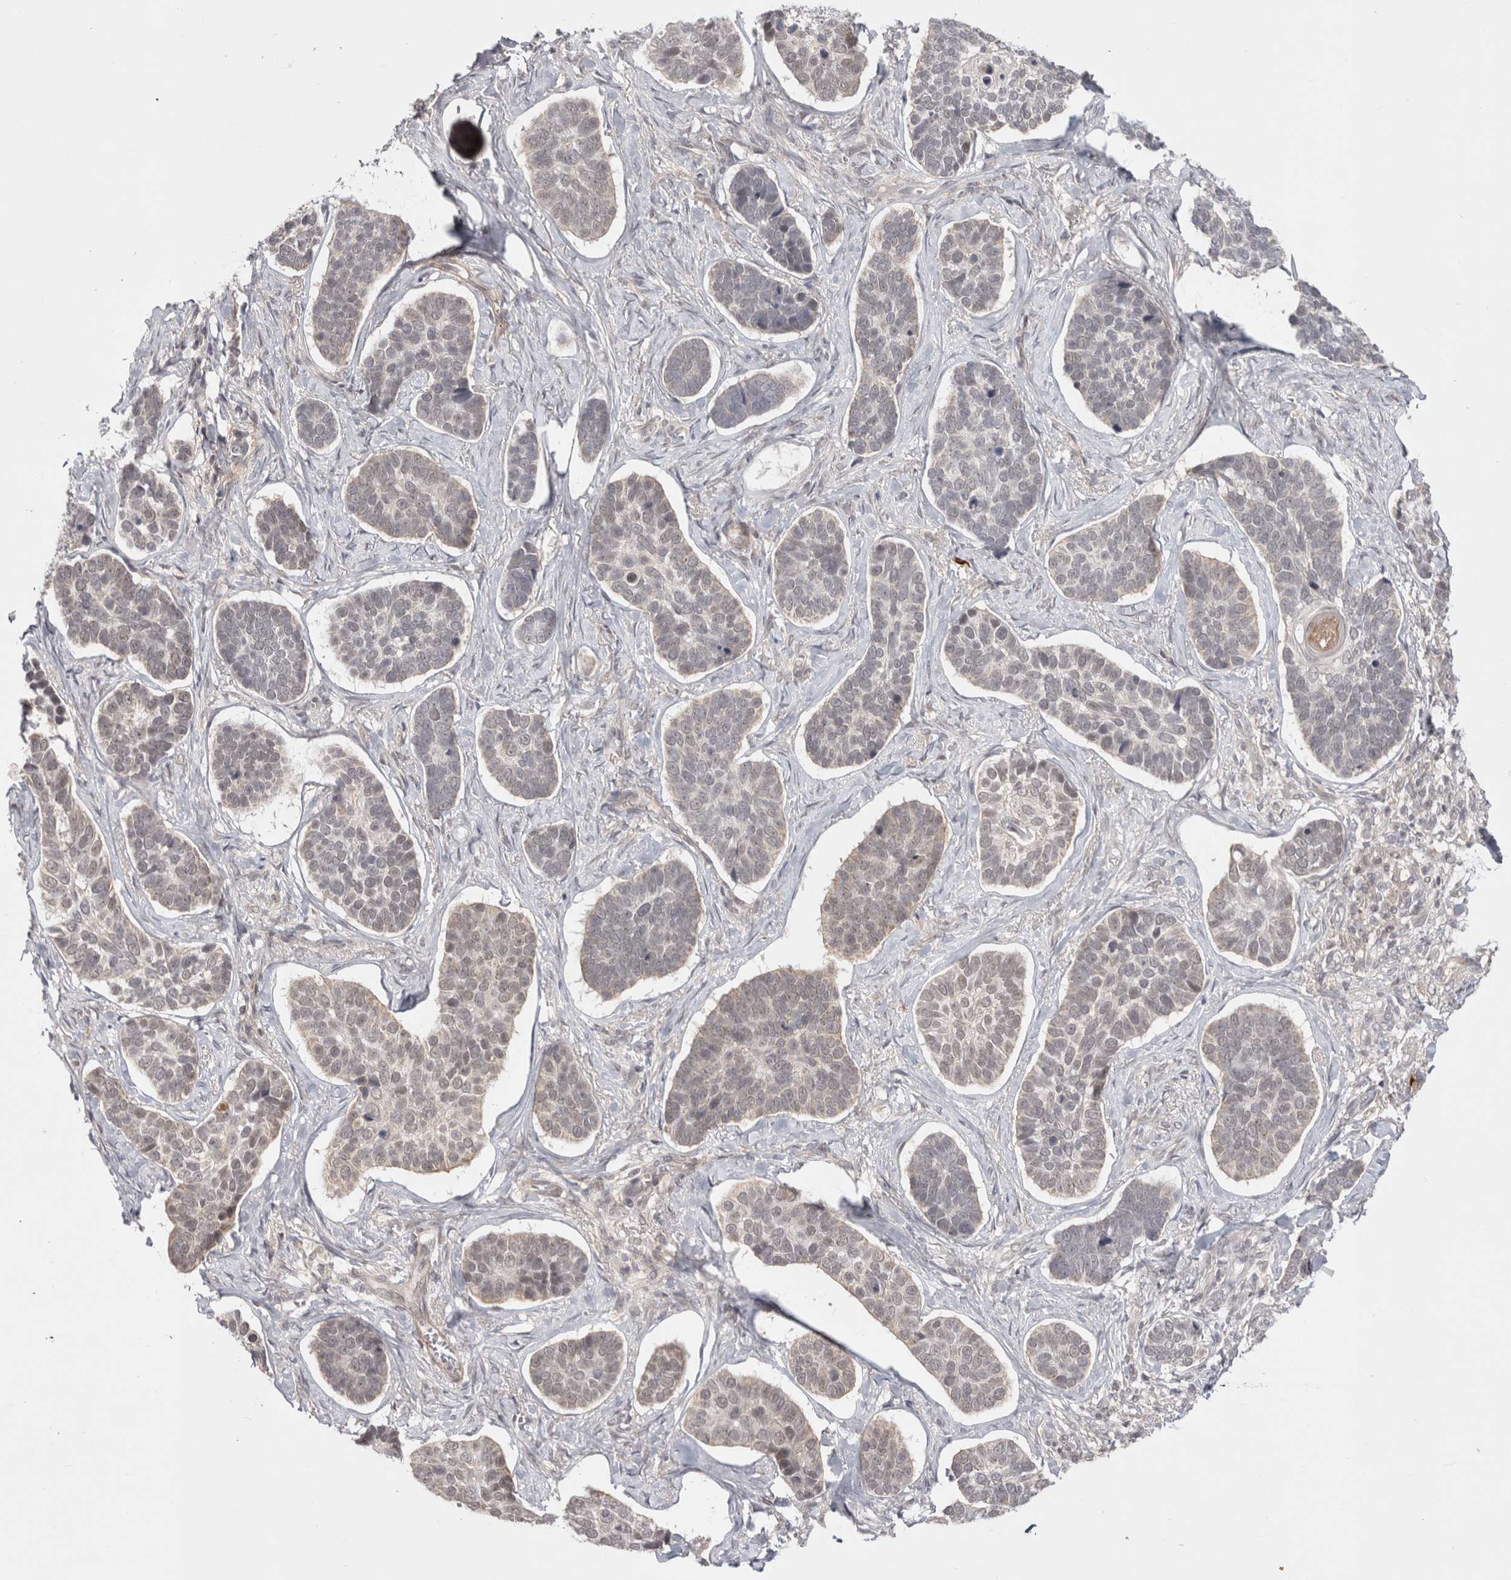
{"staining": {"intensity": "weak", "quantity": "<25%", "location": "nuclear"}, "tissue": "skin cancer", "cell_type": "Tumor cells", "image_type": "cancer", "snomed": [{"axis": "morphology", "description": "Basal cell carcinoma"}, {"axis": "topography", "description": "Skin"}], "caption": "The photomicrograph exhibits no staining of tumor cells in skin basal cell carcinoma. The staining was performed using DAB (3,3'-diaminobenzidine) to visualize the protein expression in brown, while the nuclei were stained in blue with hematoxylin (Magnification: 20x).", "gene": "ZNF318", "patient": {"sex": "male", "age": 62}}